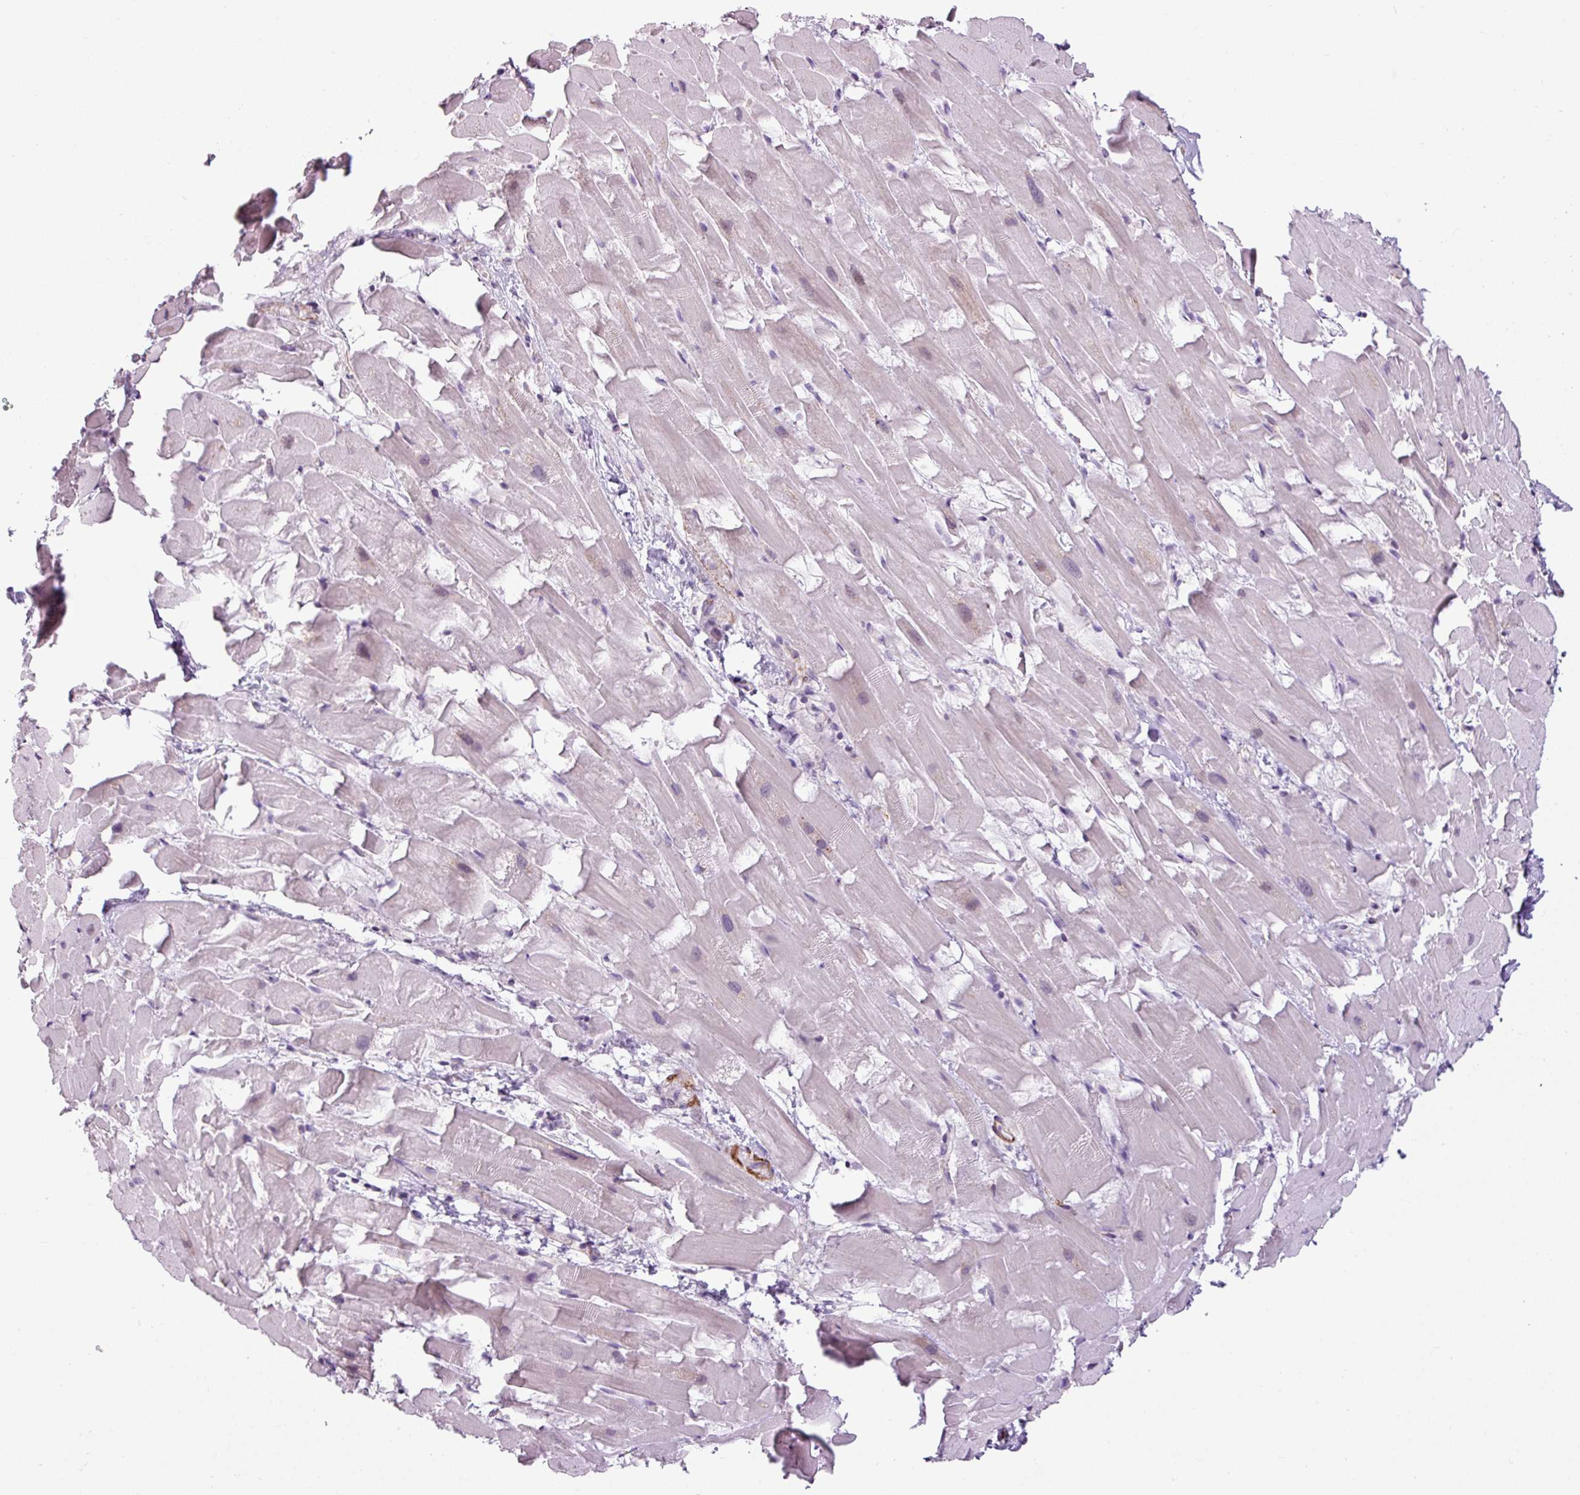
{"staining": {"intensity": "negative", "quantity": "none", "location": "none"}, "tissue": "heart muscle", "cell_type": "Cardiomyocytes", "image_type": "normal", "snomed": [{"axis": "morphology", "description": "Normal tissue, NOS"}, {"axis": "topography", "description": "Heart"}], "caption": "Immunohistochemistry (IHC) of normal heart muscle displays no staining in cardiomyocytes.", "gene": "ATP10A", "patient": {"sex": "male", "age": 37}}